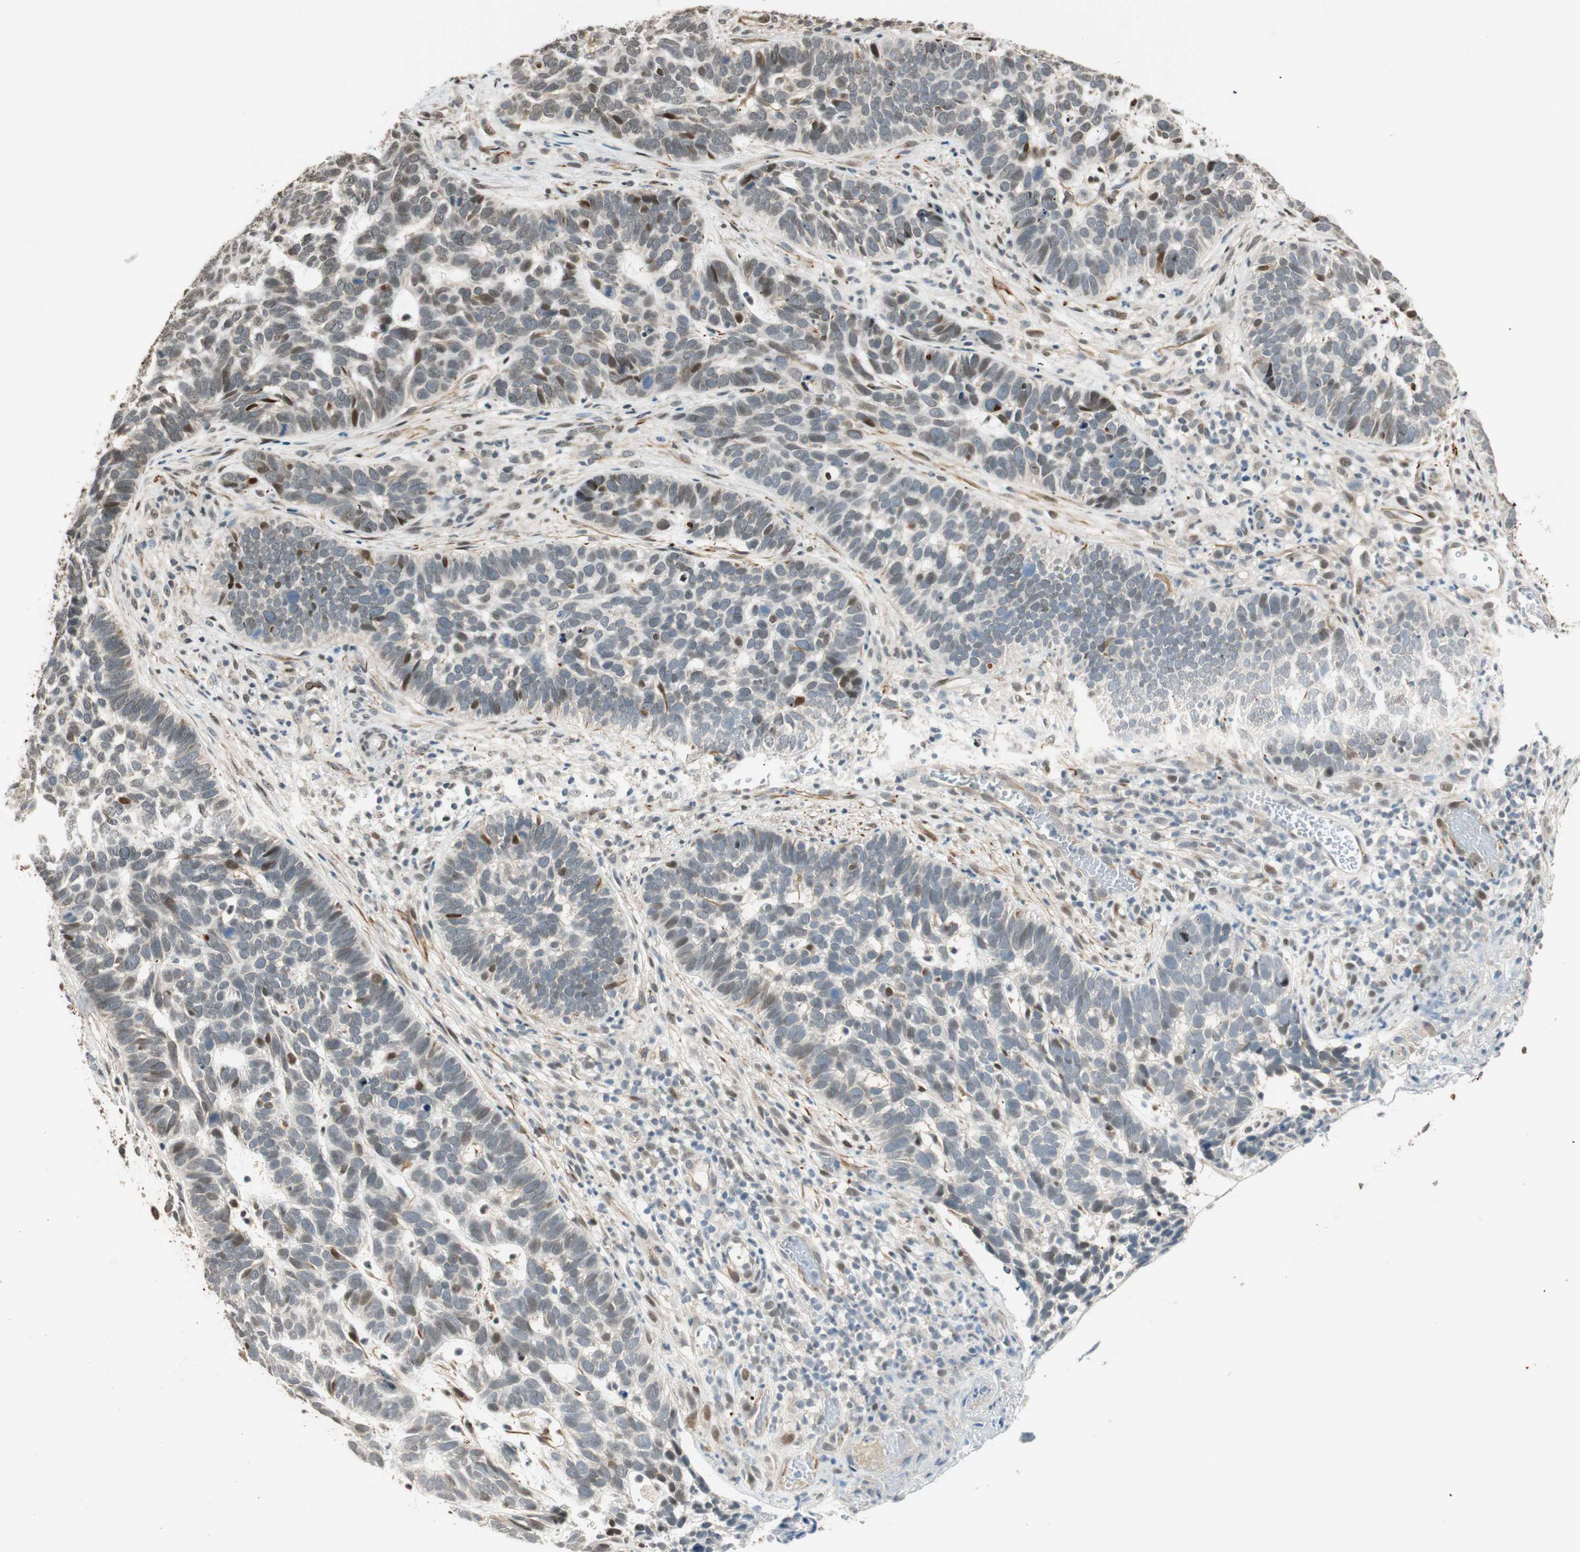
{"staining": {"intensity": "weak", "quantity": "<25%", "location": "nuclear"}, "tissue": "skin cancer", "cell_type": "Tumor cells", "image_type": "cancer", "snomed": [{"axis": "morphology", "description": "Basal cell carcinoma"}, {"axis": "topography", "description": "Skin"}], "caption": "A high-resolution image shows immunohistochemistry staining of basal cell carcinoma (skin), which exhibits no significant staining in tumor cells.", "gene": "NES", "patient": {"sex": "male", "age": 87}}